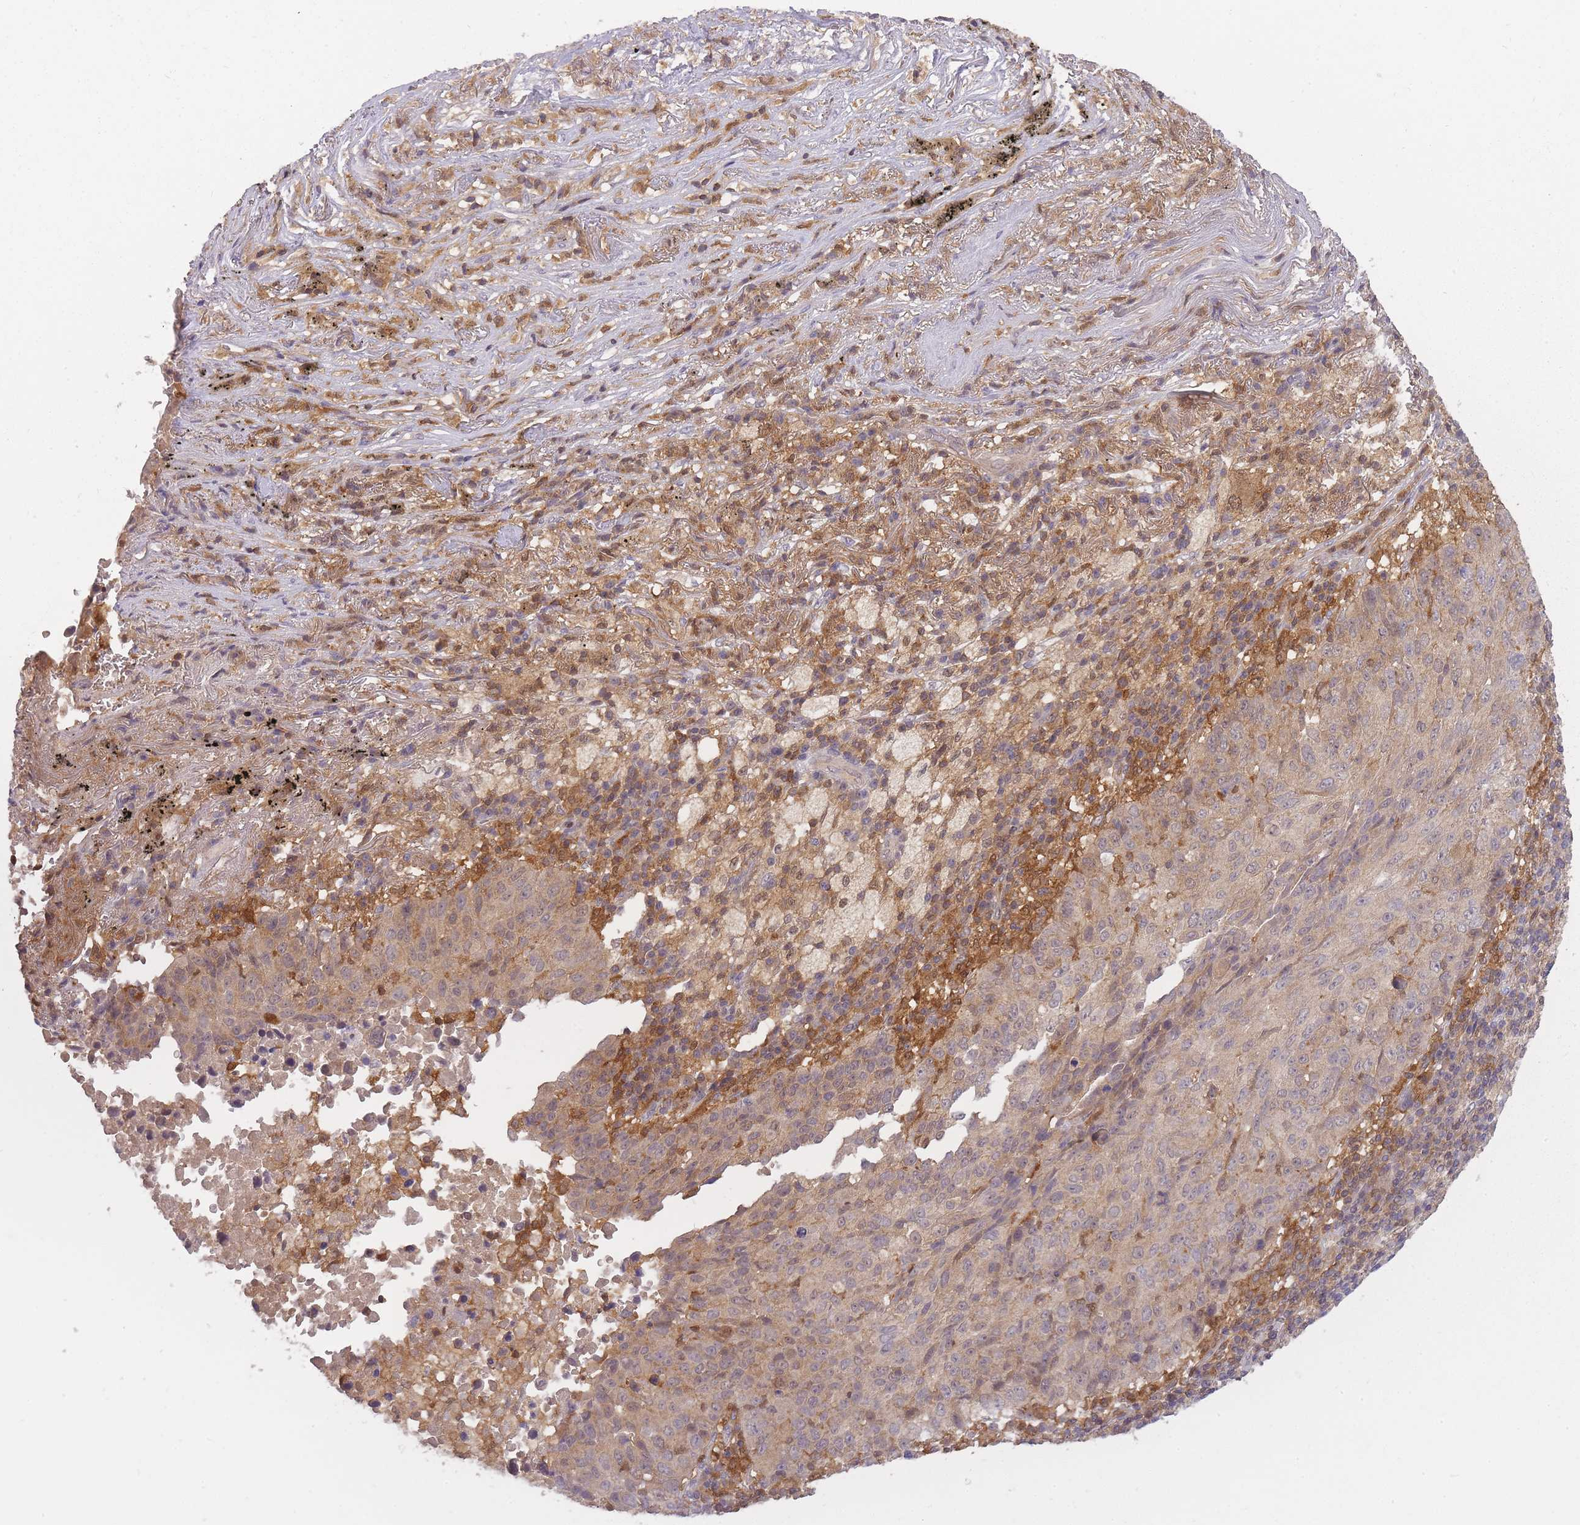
{"staining": {"intensity": "weak", "quantity": "25%-75%", "location": "cytoplasmic/membranous"}, "tissue": "lung cancer", "cell_type": "Tumor cells", "image_type": "cancer", "snomed": [{"axis": "morphology", "description": "Squamous cell carcinoma, NOS"}, {"axis": "topography", "description": "Lung"}], "caption": "Lung squamous cell carcinoma stained with DAB immunohistochemistry demonstrates low levels of weak cytoplasmic/membranous positivity in about 25%-75% of tumor cells. Using DAB (brown) and hematoxylin (blue) stains, captured at high magnification using brightfield microscopy.", "gene": "CXorf38", "patient": {"sex": "male", "age": 73}}